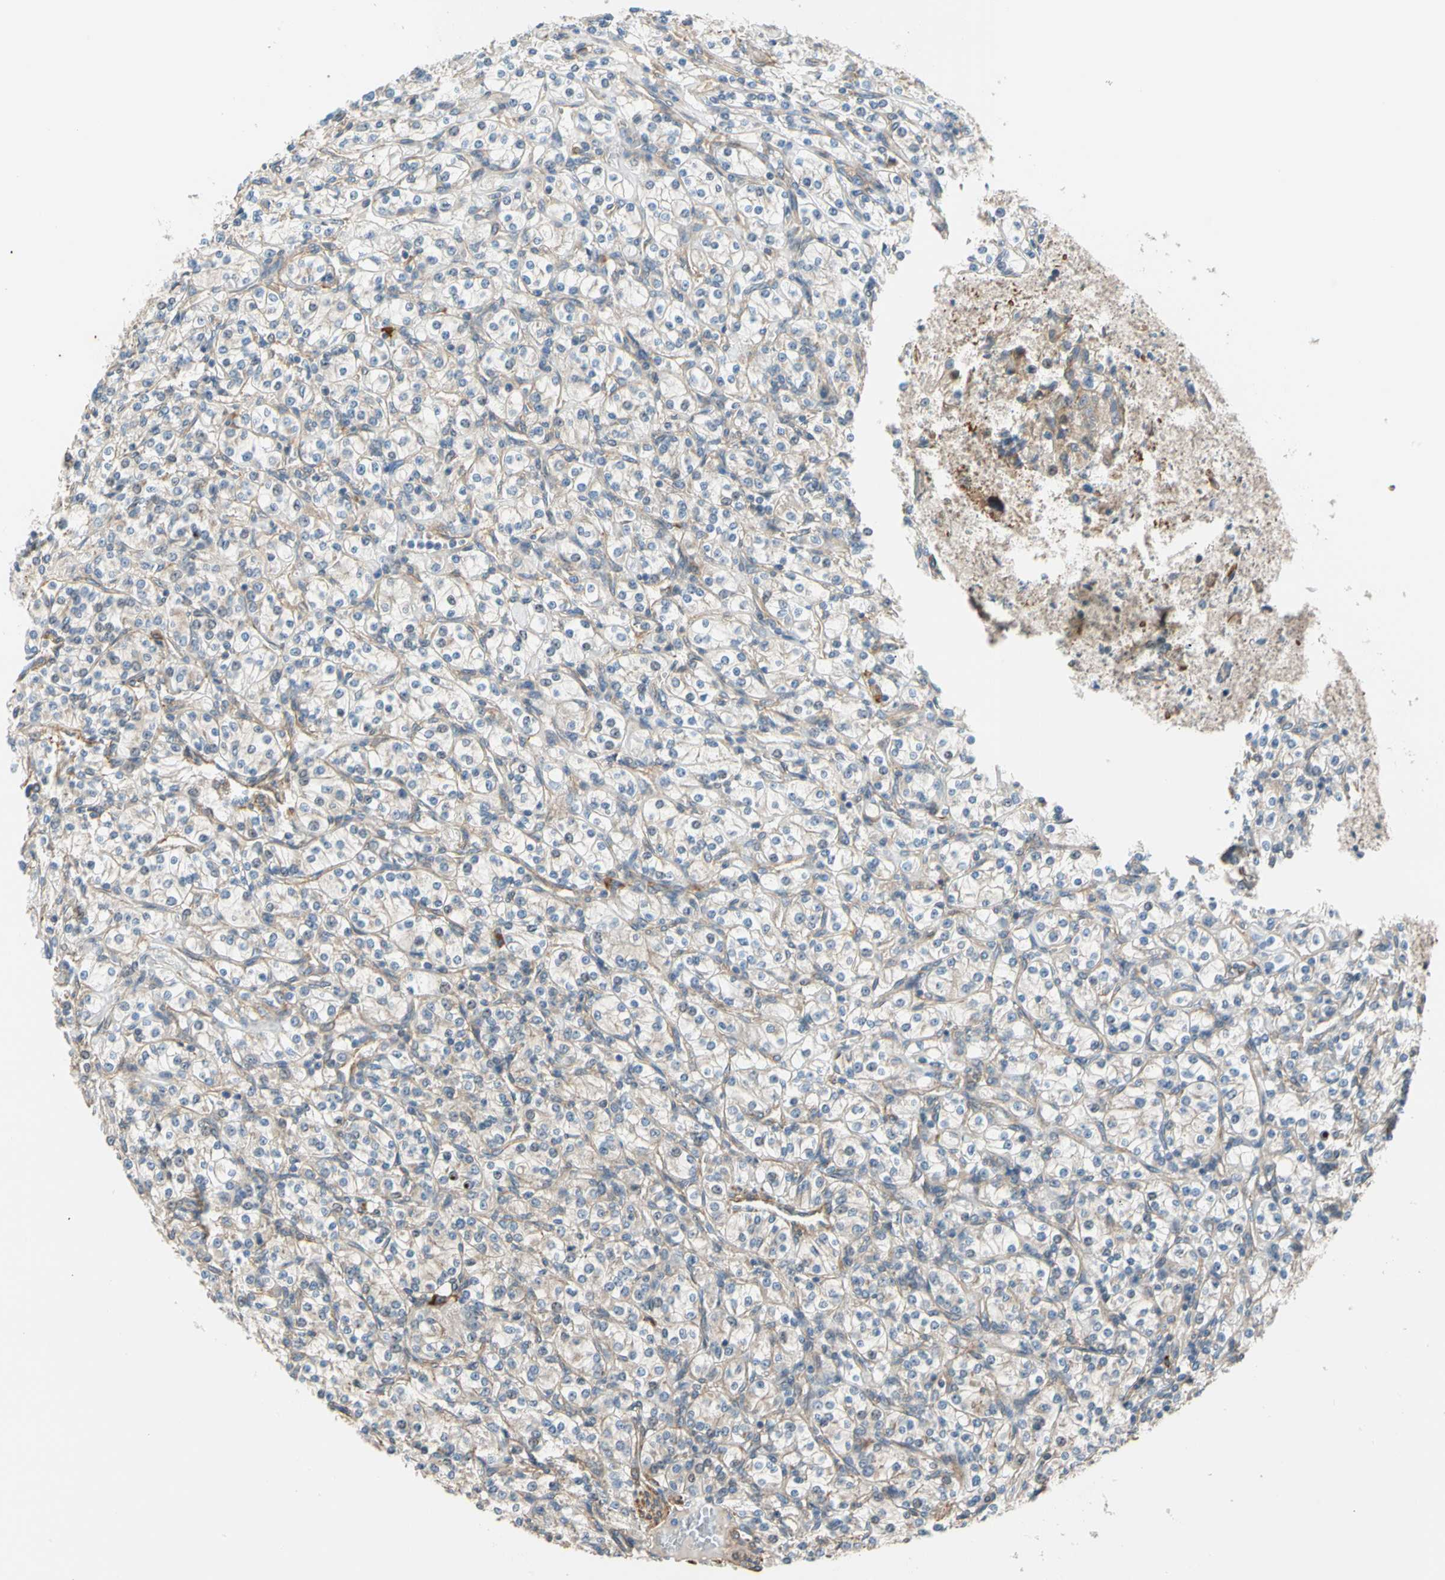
{"staining": {"intensity": "weak", "quantity": ">75%", "location": "cytoplasmic/membranous"}, "tissue": "renal cancer", "cell_type": "Tumor cells", "image_type": "cancer", "snomed": [{"axis": "morphology", "description": "Adenocarcinoma, NOS"}, {"axis": "topography", "description": "Kidney"}], "caption": "An immunohistochemistry (IHC) image of neoplastic tissue is shown. Protein staining in brown shows weak cytoplasmic/membranous positivity in renal cancer (adenocarcinoma) within tumor cells.", "gene": "LIMK2", "patient": {"sex": "male", "age": 77}}